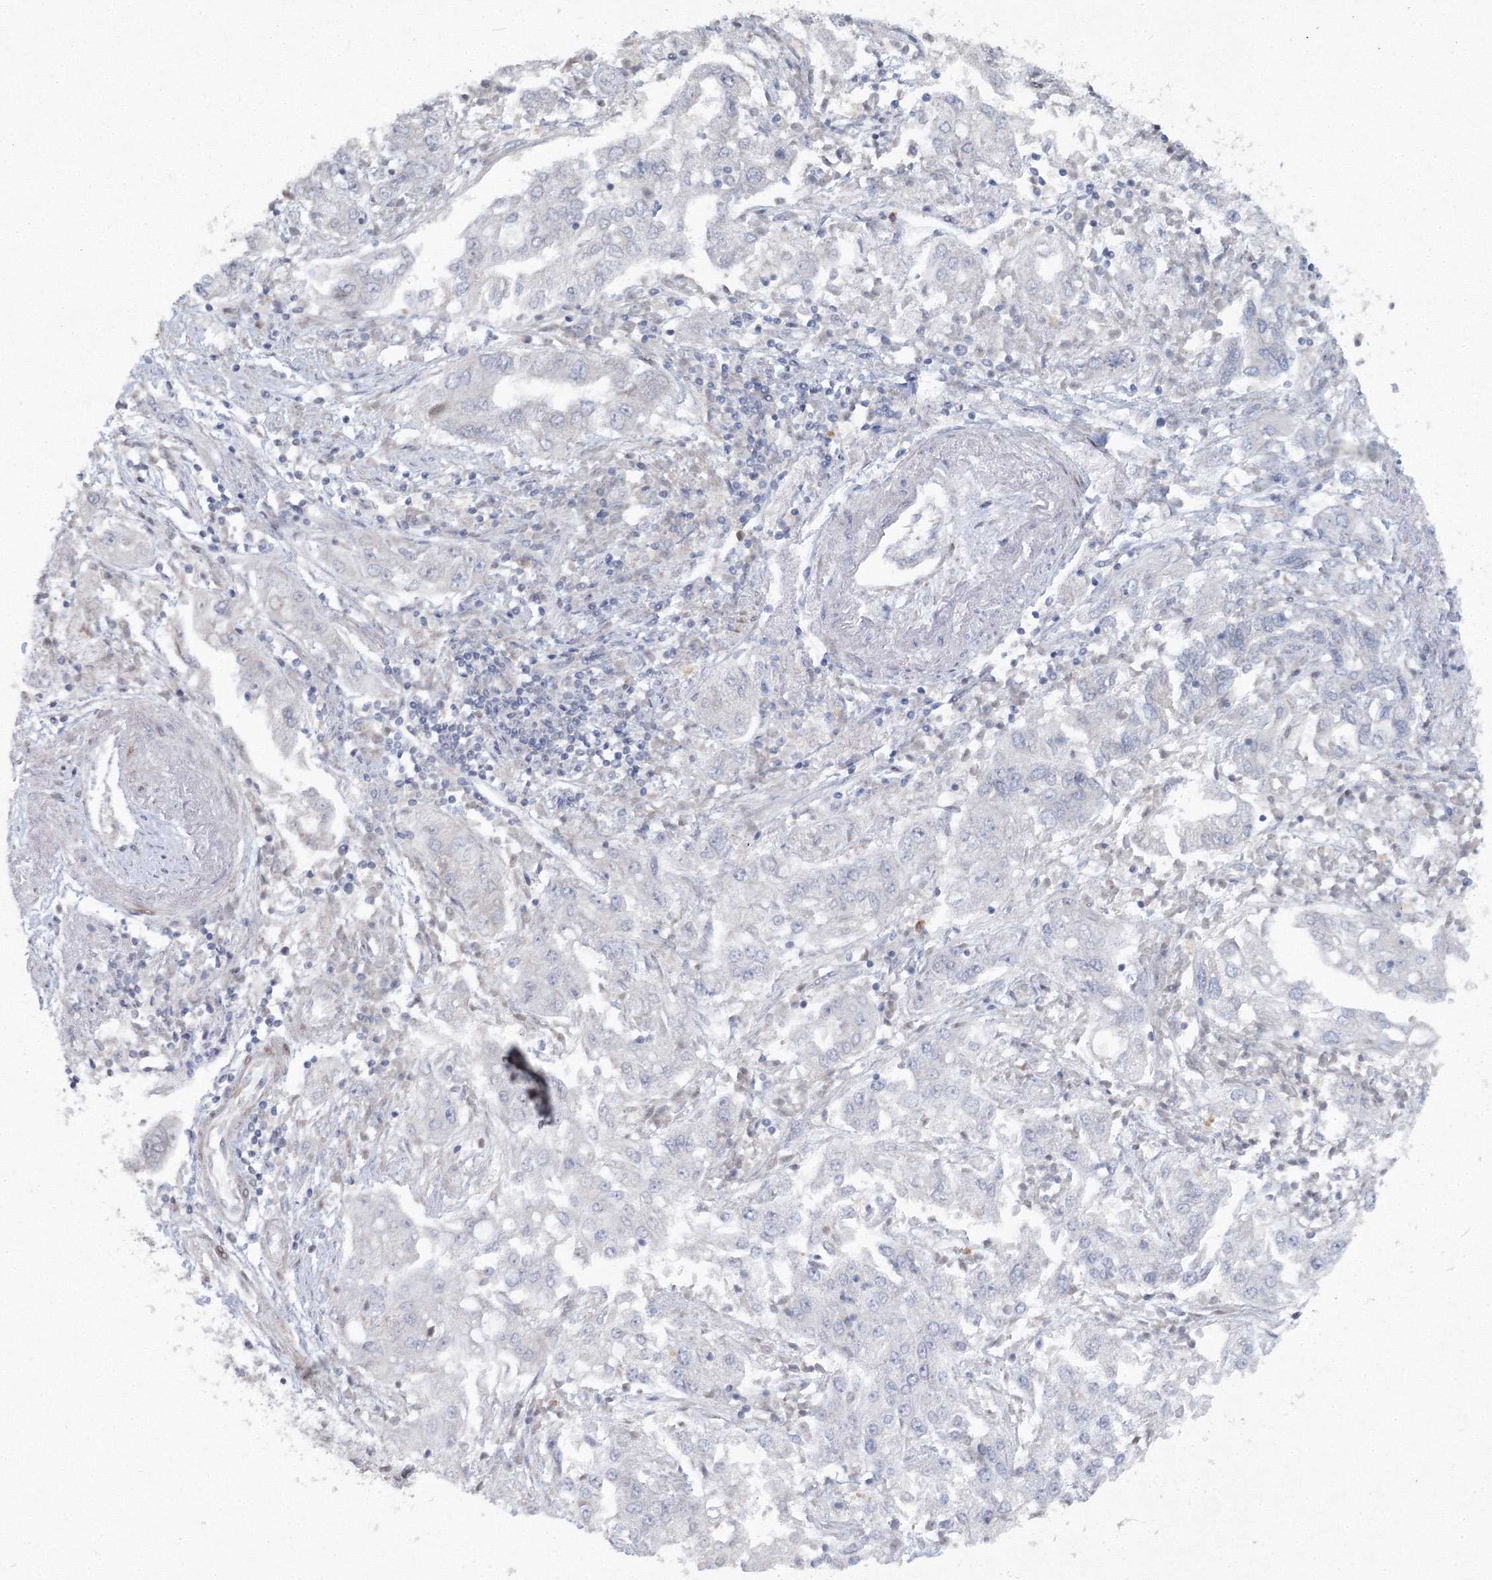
{"staining": {"intensity": "negative", "quantity": "none", "location": "none"}, "tissue": "endometrial cancer", "cell_type": "Tumor cells", "image_type": "cancer", "snomed": [{"axis": "morphology", "description": "Adenocarcinoma, NOS"}, {"axis": "topography", "description": "Endometrium"}], "caption": "Endometrial cancer (adenocarcinoma) was stained to show a protein in brown. There is no significant expression in tumor cells.", "gene": "C3orf33", "patient": {"sex": "female", "age": 49}}